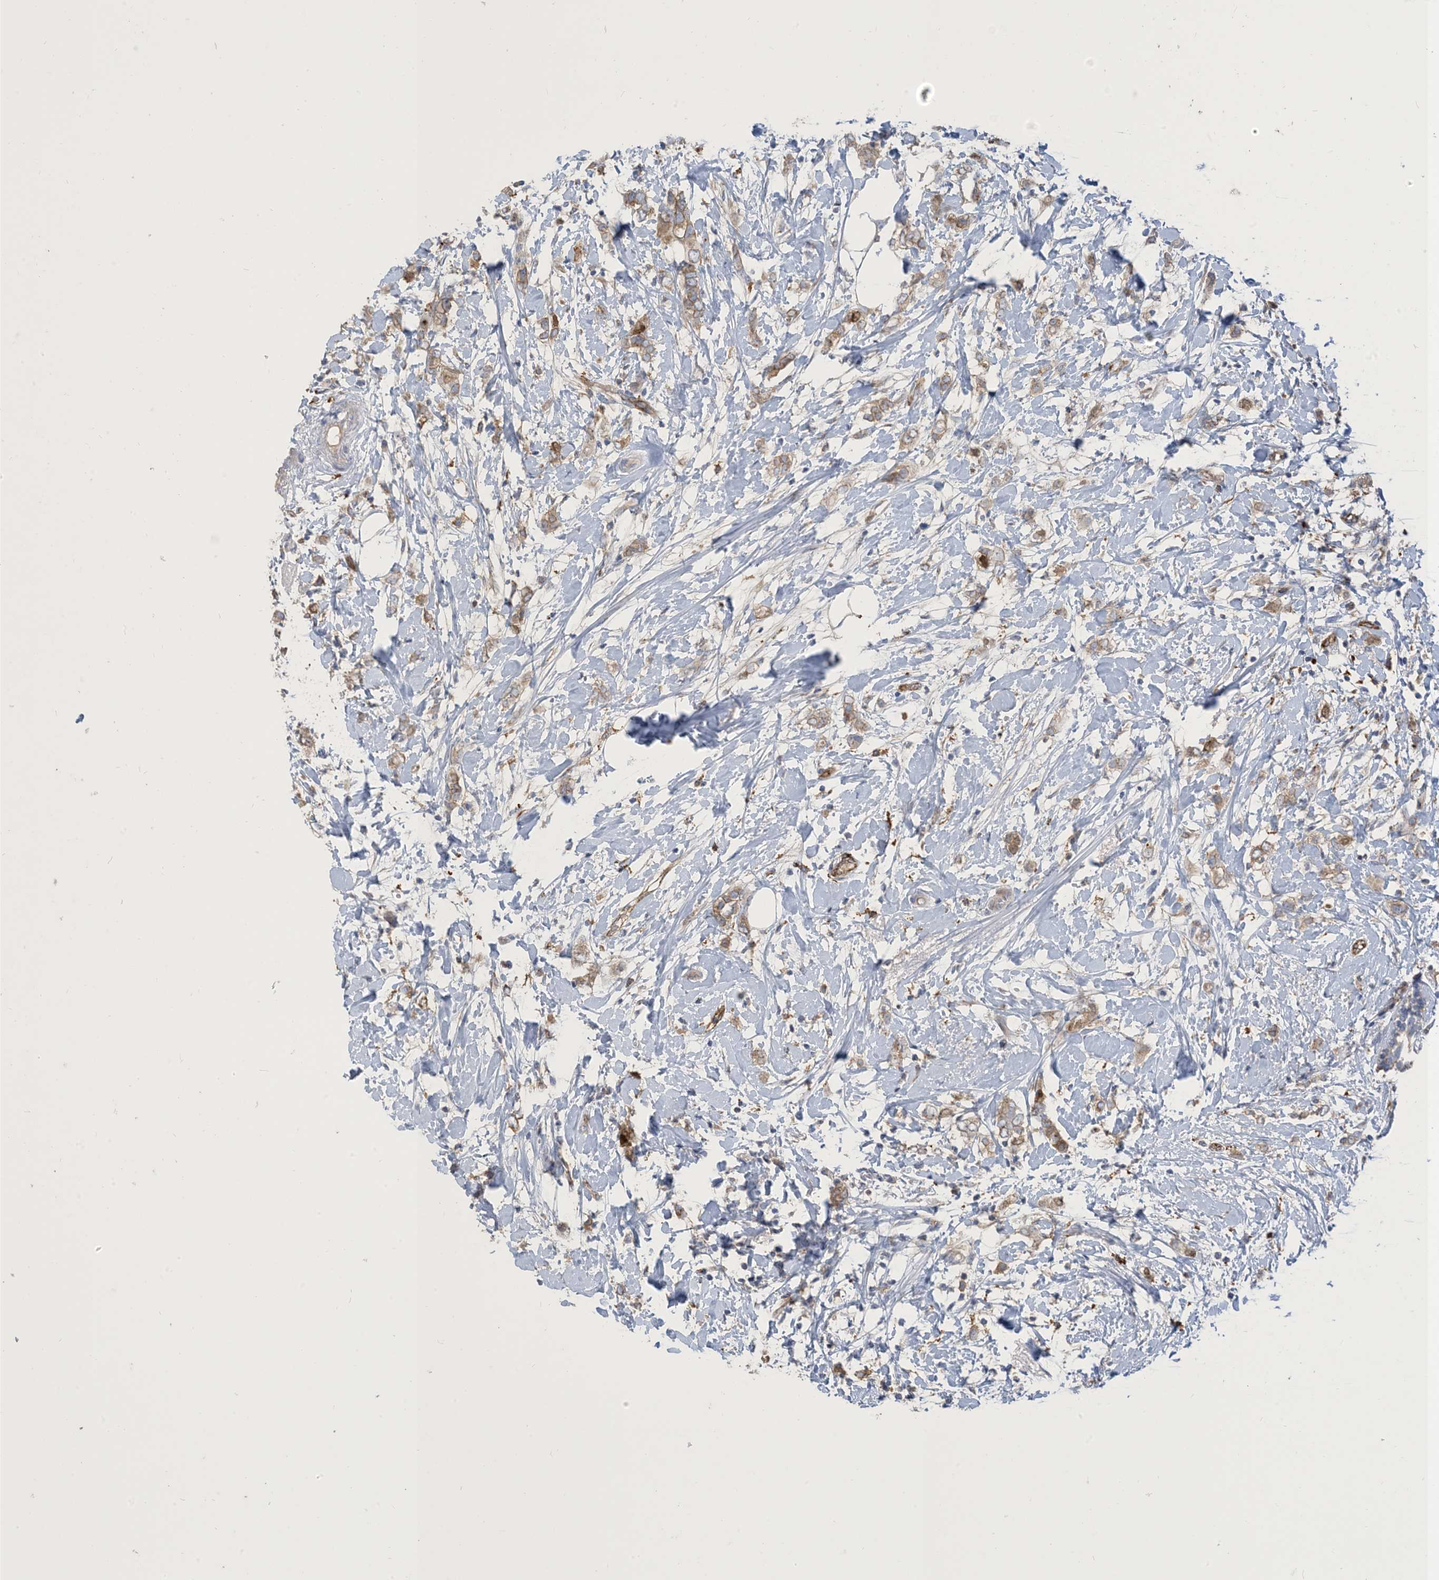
{"staining": {"intensity": "moderate", "quantity": "25%-75%", "location": "cytoplasmic/membranous"}, "tissue": "breast cancer", "cell_type": "Tumor cells", "image_type": "cancer", "snomed": [{"axis": "morphology", "description": "Normal tissue, NOS"}, {"axis": "morphology", "description": "Lobular carcinoma"}, {"axis": "topography", "description": "Breast"}], "caption": "This is a micrograph of immunohistochemistry staining of breast cancer (lobular carcinoma), which shows moderate expression in the cytoplasmic/membranous of tumor cells.", "gene": "PEAR1", "patient": {"sex": "female", "age": 47}}